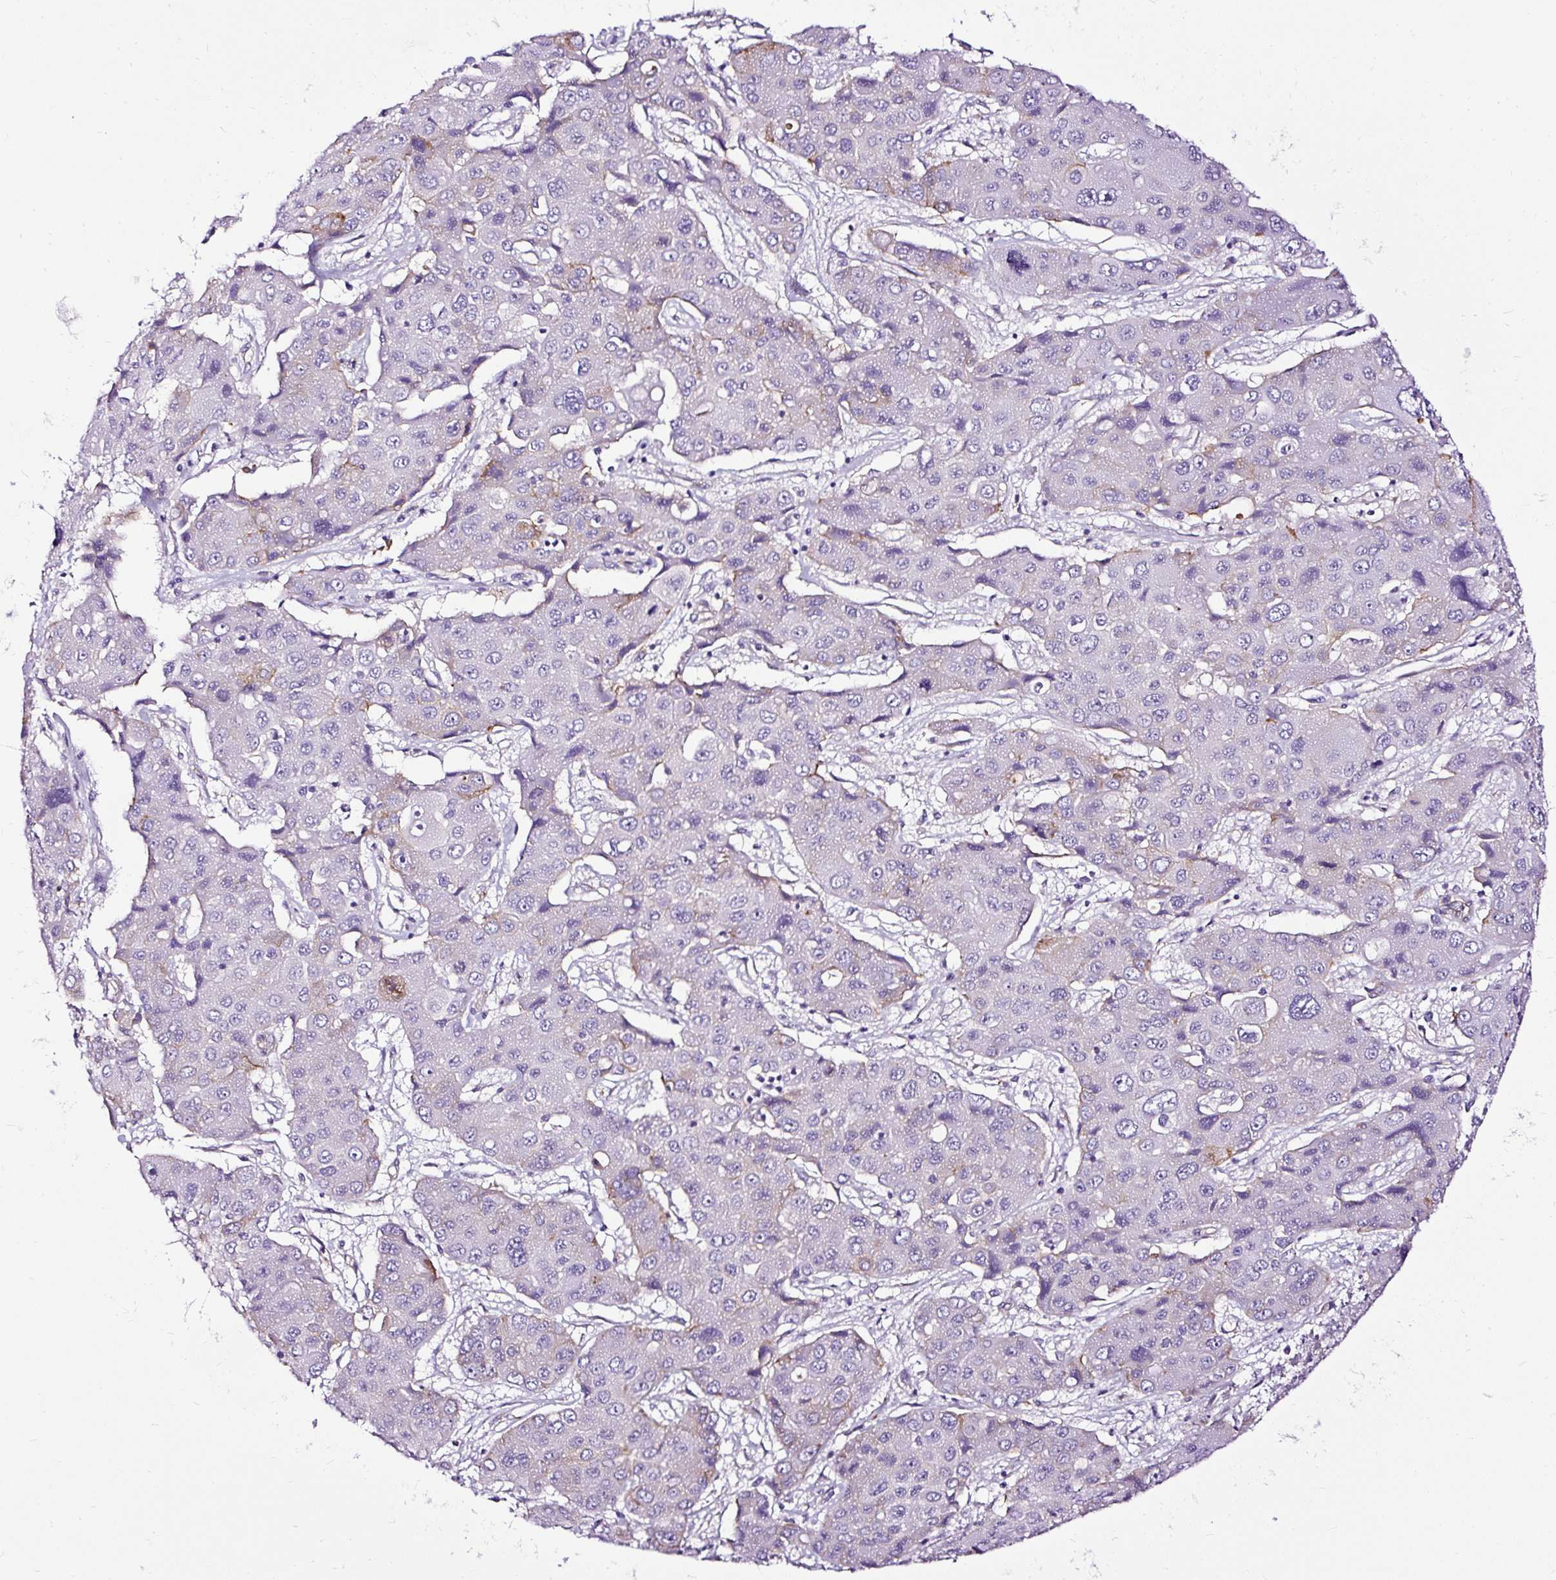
{"staining": {"intensity": "weak", "quantity": "<25%", "location": "cytoplasmic/membranous"}, "tissue": "liver cancer", "cell_type": "Tumor cells", "image_type": "cancer", "snomed": [{"axis": "morphology", "description": "Cholangiocarcinoma"}, {"axis": "topography", "description": "Liver"}], "caption": "The image displays no staining of tumor cells in liver cancer (cholangiocarcinoma).", "gene": "SLC7A8", "patient": {"sex": "male", "age": 67}}